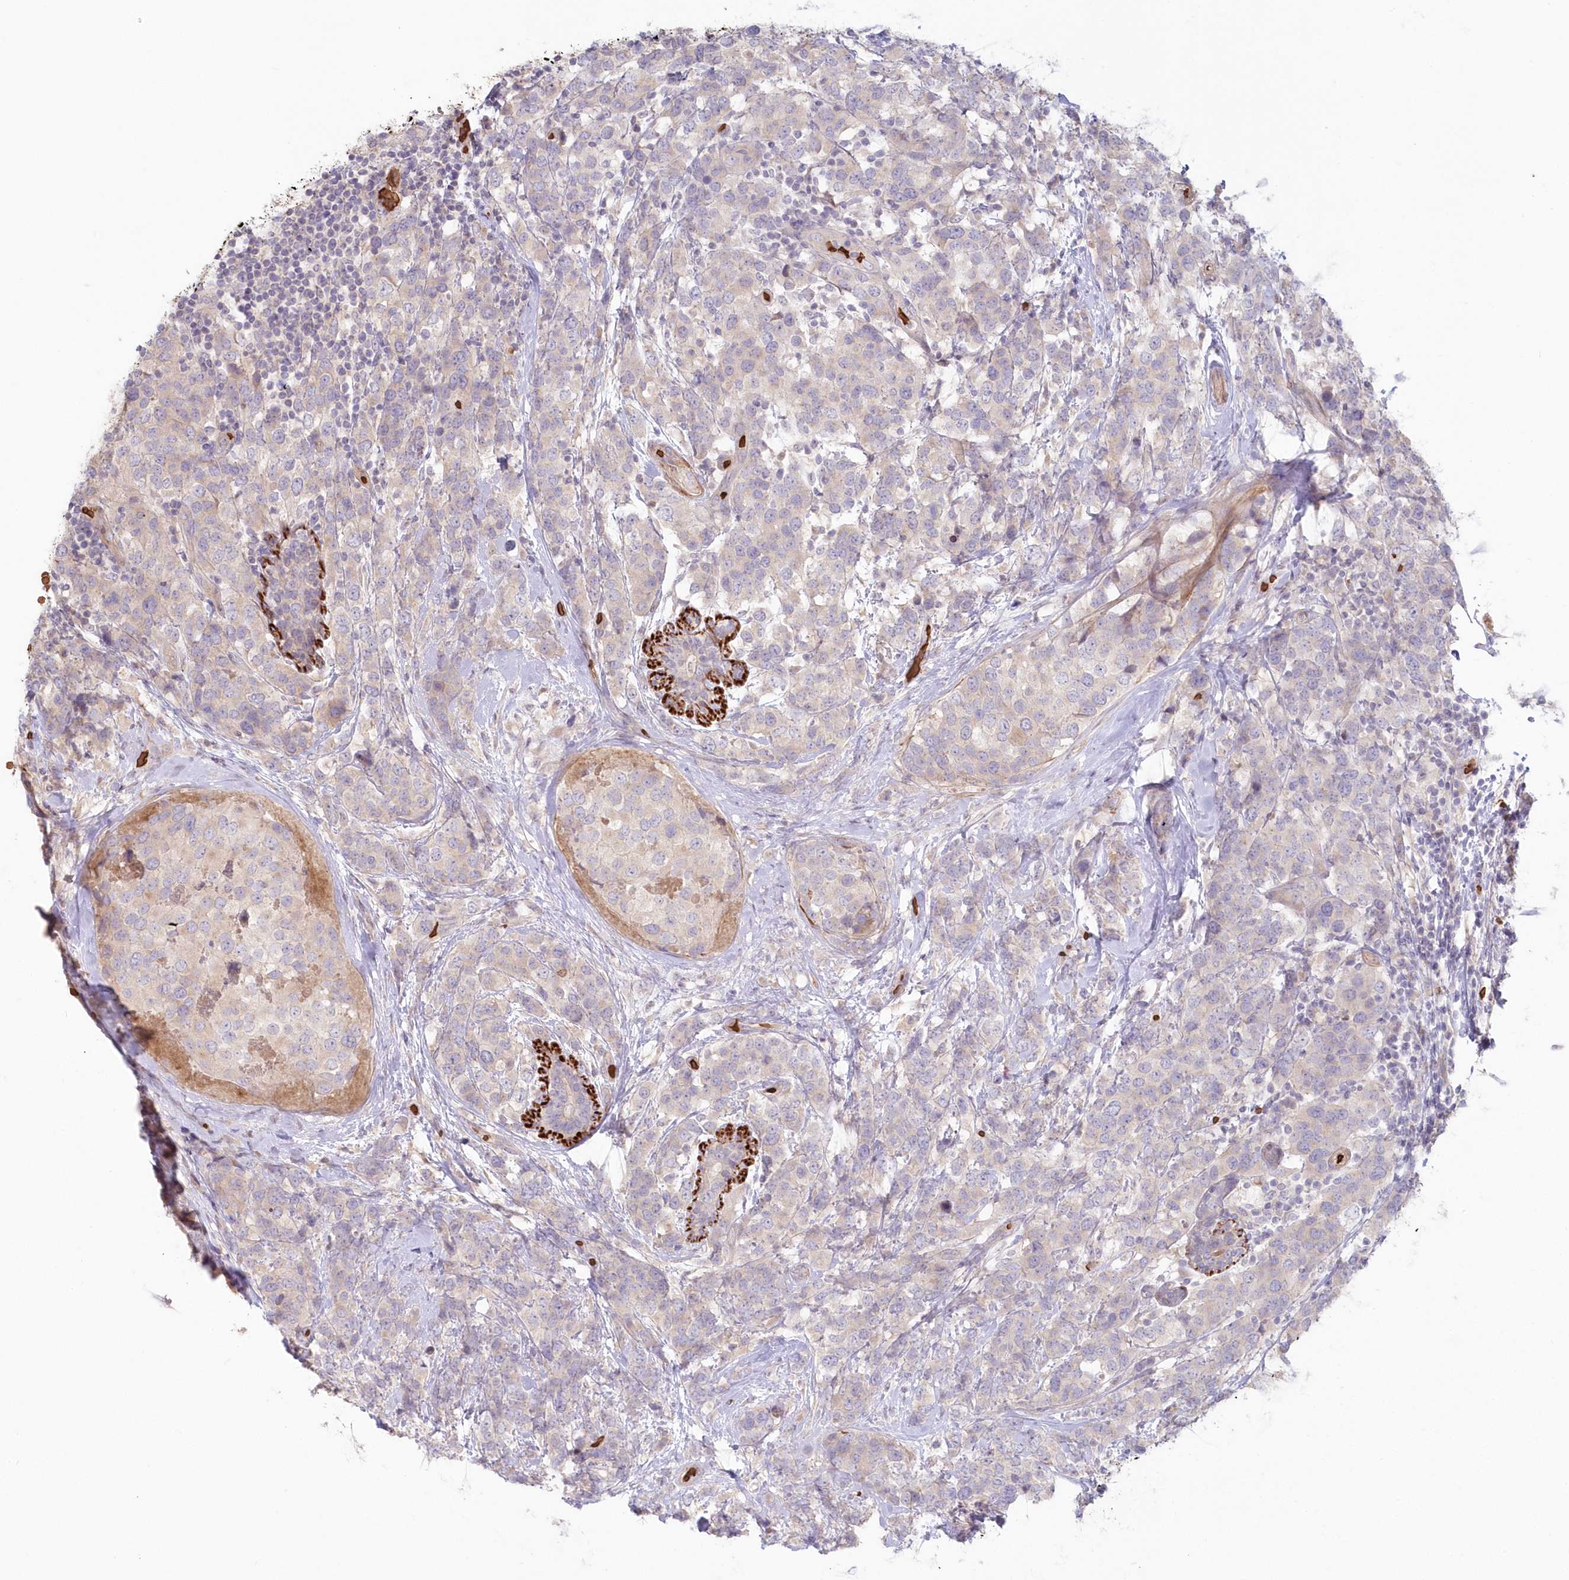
{"staining": {"intensity": "negative", "quantity": "none", "location": "none"}, "tissue": "breast cancer", "cell_type": "Tumor cells", "image_type": "cancer", "snomed": [{"axis": "morphology", "description": "Lobular carcinoma"}, {"axis": "topography", "description": "Breast"}], "caption": "IHC of breast lobular carcinoma exhibits no staining in tumor cells.", "gene": "SERINC1", "patient": {"sex": "female", "age": 59}}